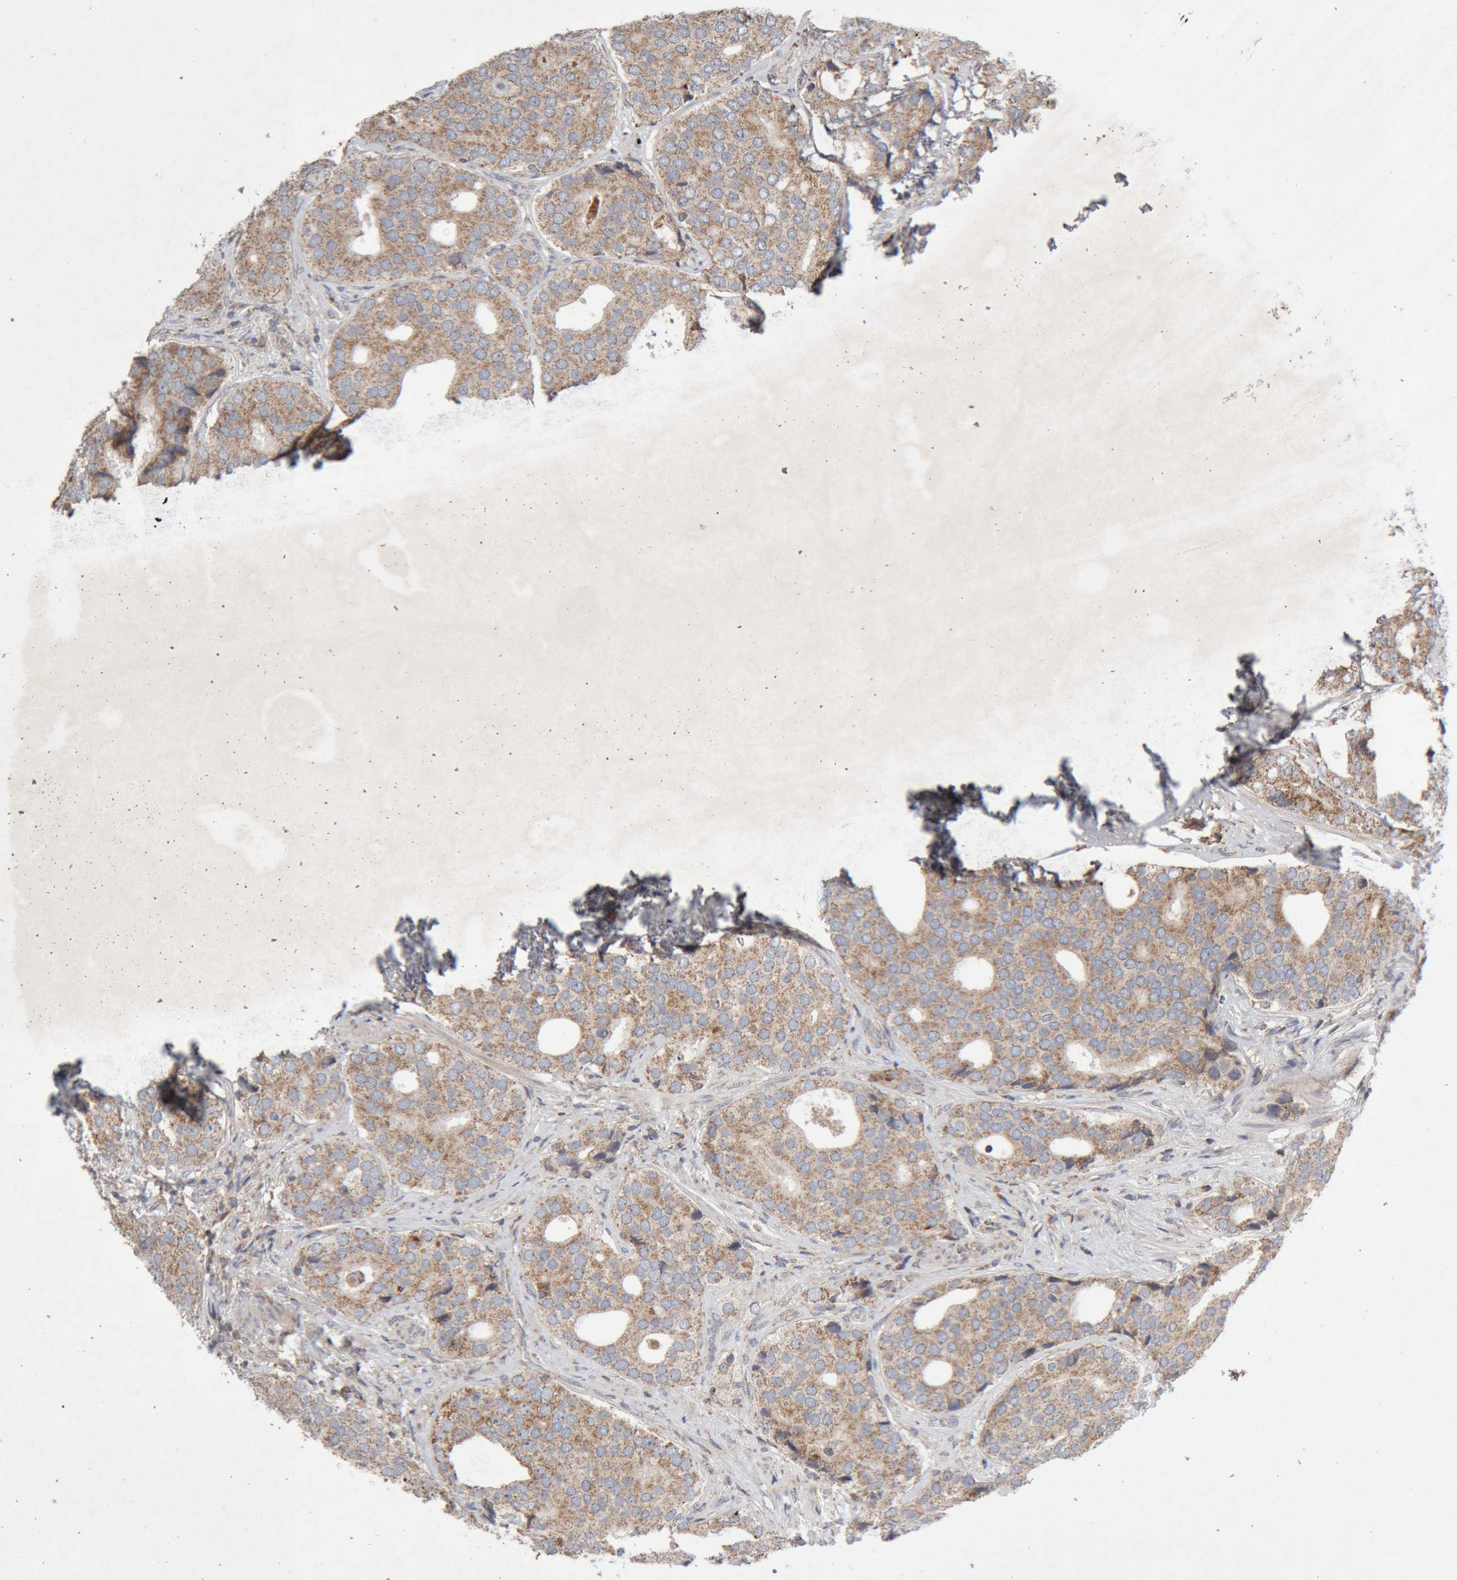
{"staining": {"intensity": "moderate", "quantity": ">75%", "location": "cytoplasmic/membranous"}, "tissue": "prostate cancer", "cell_type": "Tumor cells", "image_type": "cancer", "snomed": [{"axis": "morphology", "description": "Adenocarcinoma, High grade"}, {"axis": "topography", "description": "Prostate"}], "caption": "High-grade adenocarcinoma (prostate) stained with a protein marker exhibits moderate staining in tumor cells.", "gene": "KIF21B", "patient": {"sex": "male", "age": 56}}